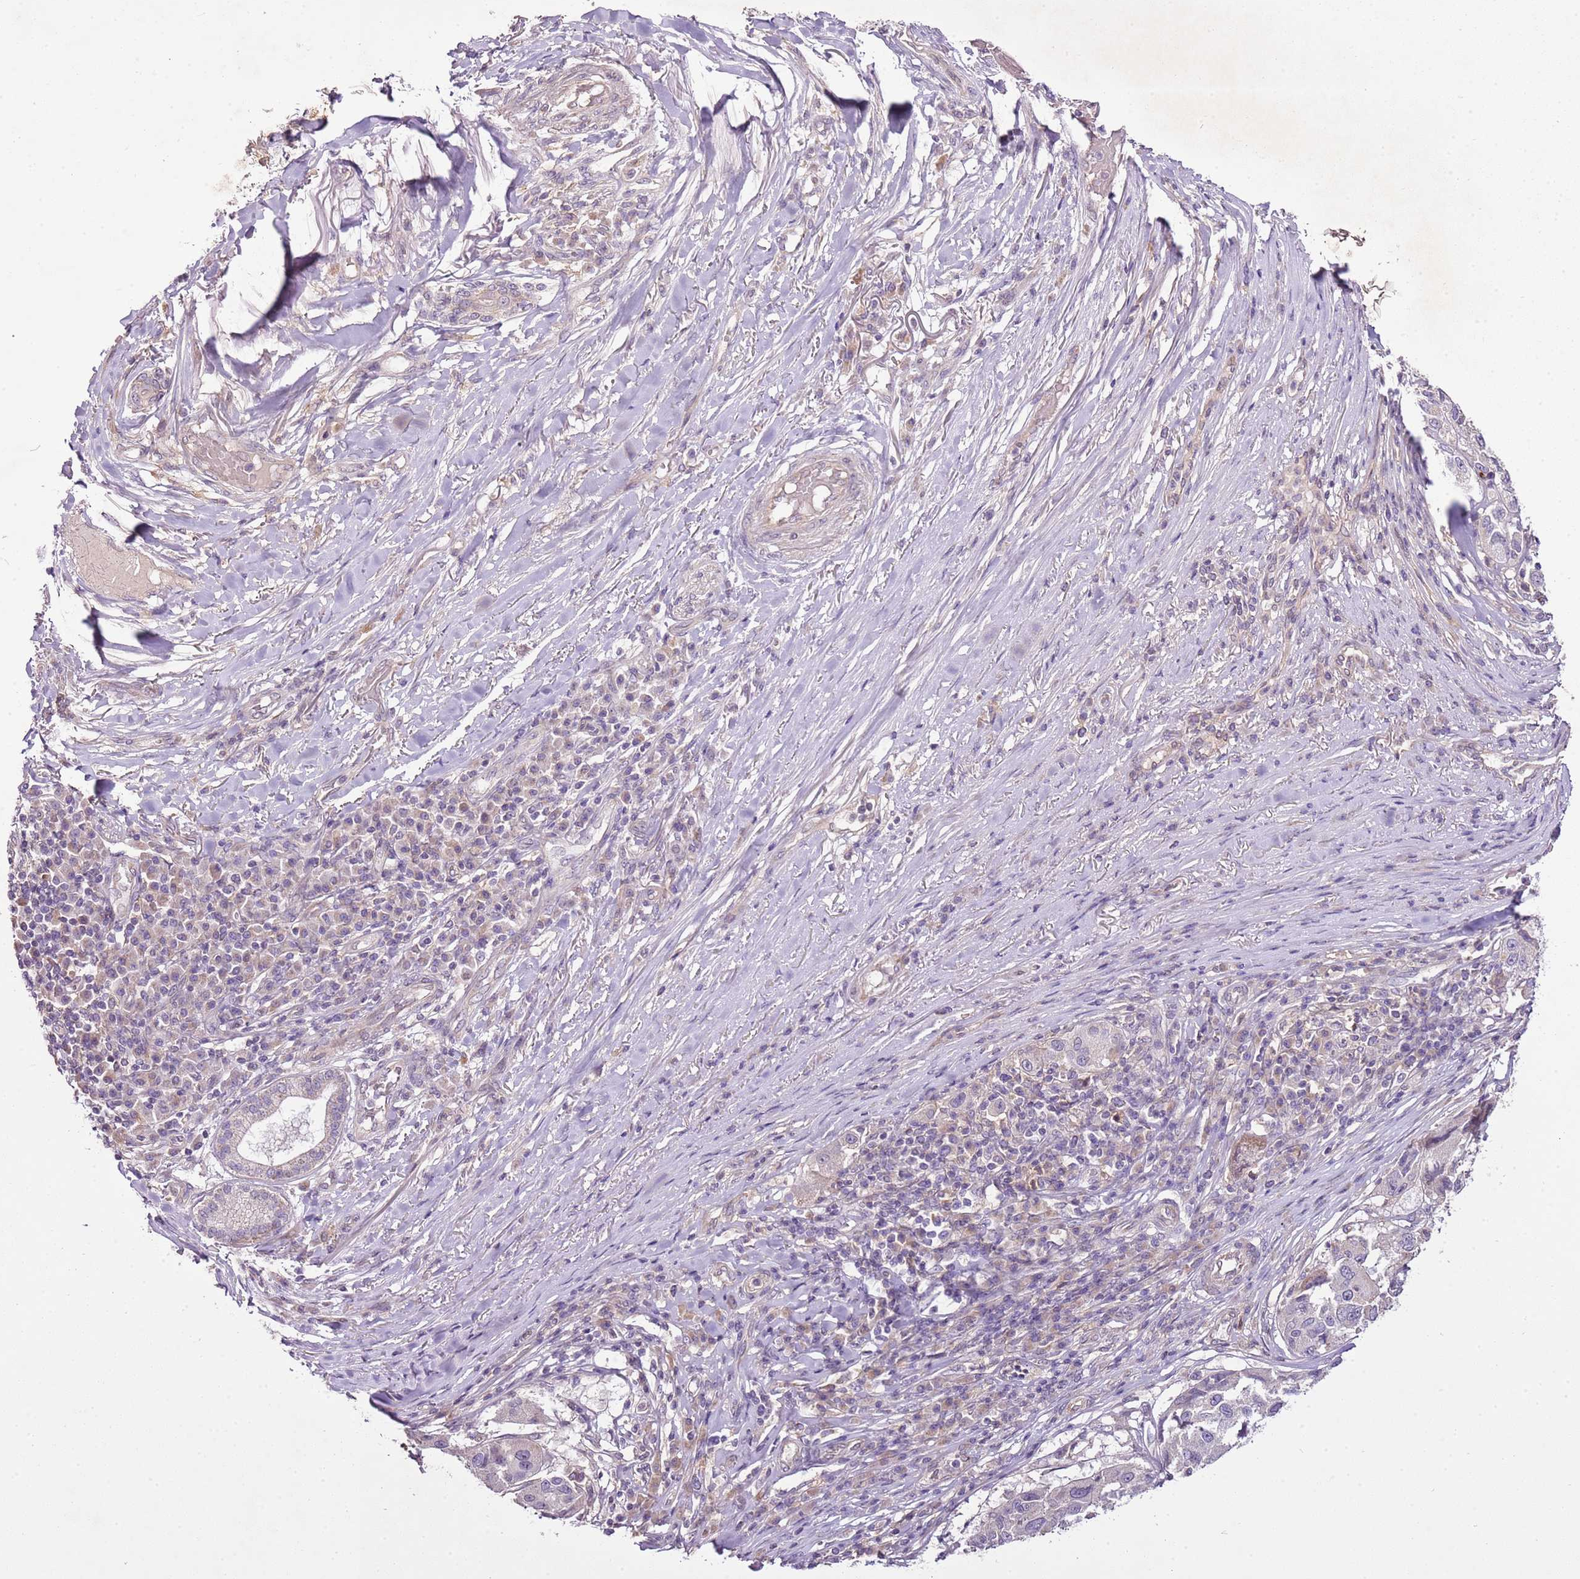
{"staining": {"intensity": "weak", "quantity": "<25%", "location": "cytoplasmic/membranous"}, "tissue": "melanoma", "cell_type": "Tumor cells", "image_type": "cancer", "snomed": [{"axis": "morphology", "description": "Malignant melanoma, NOS"}, {"axis": "topography", "description": "Skin"}], "caption": "IHC of human malignant melanoma exhibits no expression in tumor cells. The staining is performed using DAB (3,3'-diaminobenzidine) brown chromogen with nuclei counter-stained in using hematoxylin.", "gene": "CMKLR1", "patient": {"sex": "female", "age": 66}}